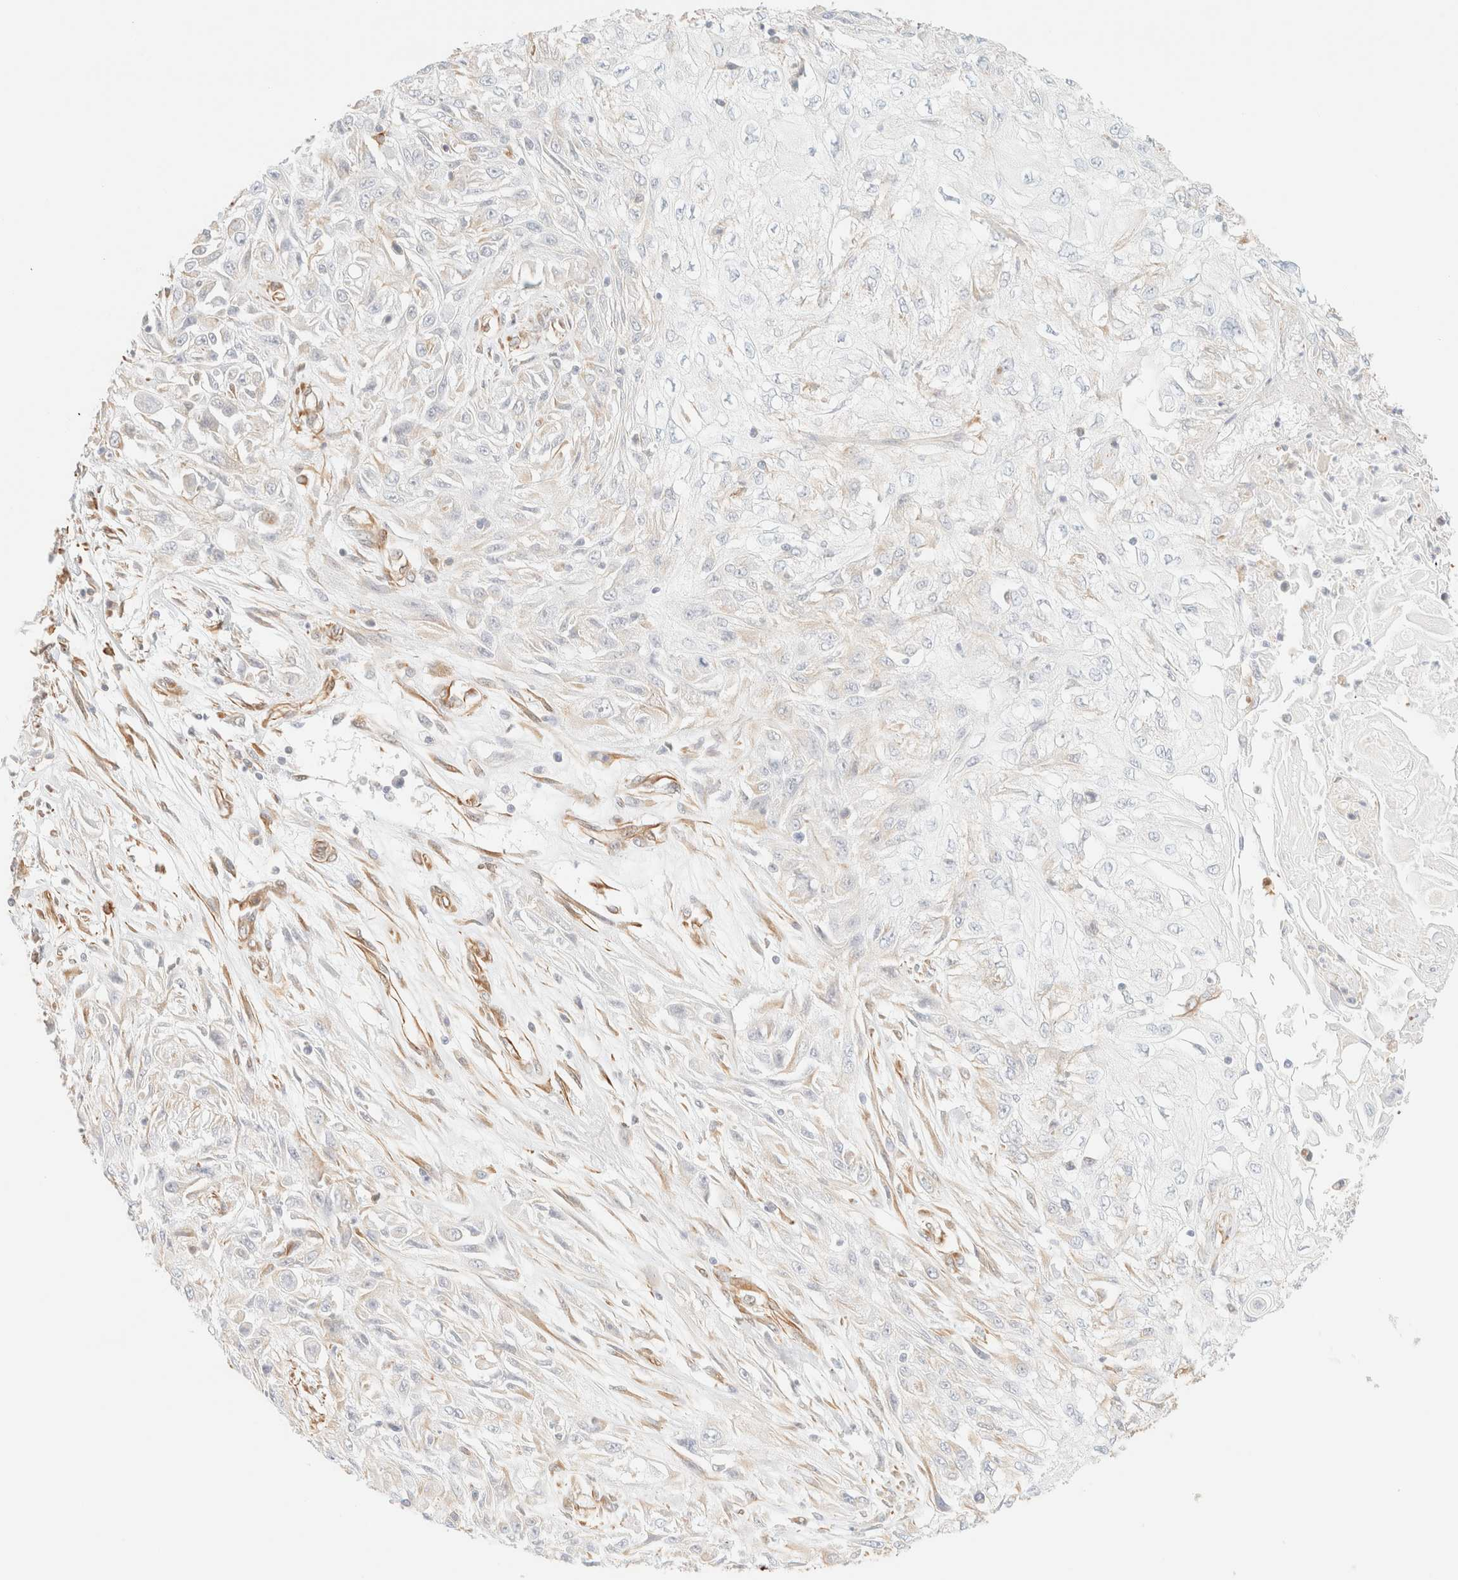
{"staining": {"intensity": "negative", "quantity": "none", "location": "none"}, "tissue": "skin cancer", "cell_type": "Tumor cells", "image_type": "cancer", "snomed": [{"axis": "morphology", "description": "Squamous cell carcinoma, NOS"}, {"axis": "morphology", "description": "Squamous cell carcinoma, metastatic, NOS"}, {"axis": "topography", "description": "Skin"}, {"axis": "topography", "description": "Lymph node"}], "caption": "Immunohistochemical staining of human squamous cell carcinoma (skin) reveals no significant expression in tumor cells.", "gene": "ZSCAN18", "patient": {"sex": "male", "age": 75}}